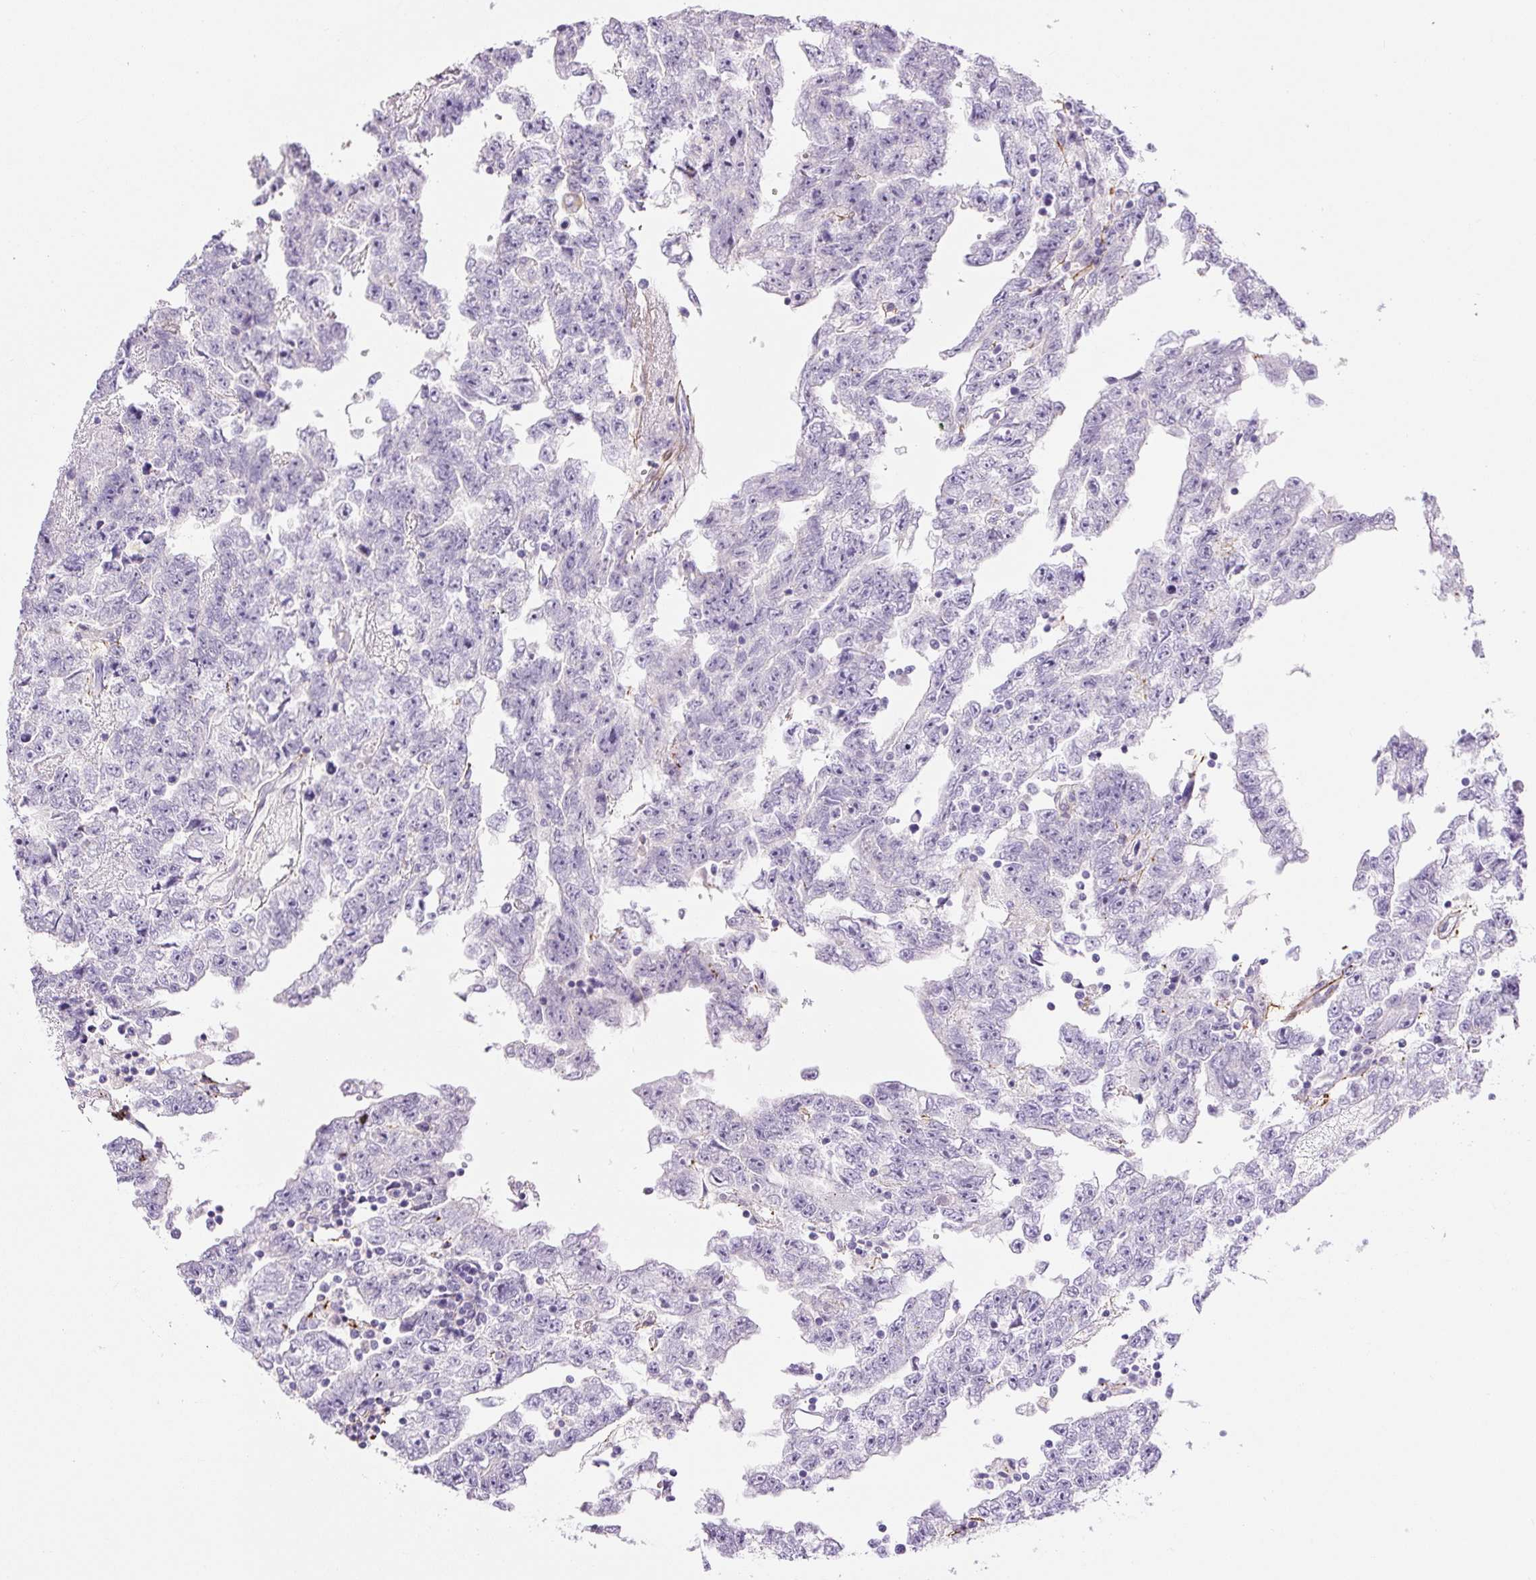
{"staining": {"intensity": "negative", "quantity": "none", "location": "none"}, "tissue": "testis cancer", "cell_type": "Tumor cells", "image_type": "cancer", "snomed": [{"axis": "morphology", "description": "Carcinoma, Embryonal, NOS"}, {"axis": "topography", "description": "Testis"}], "caption": "Immunohistochemical staining of human embryonal carcinoma (testis) displays no significant staining in tumor cells.", "gene": "FBN1", "patient": {"sex": "male", "age": 25}}